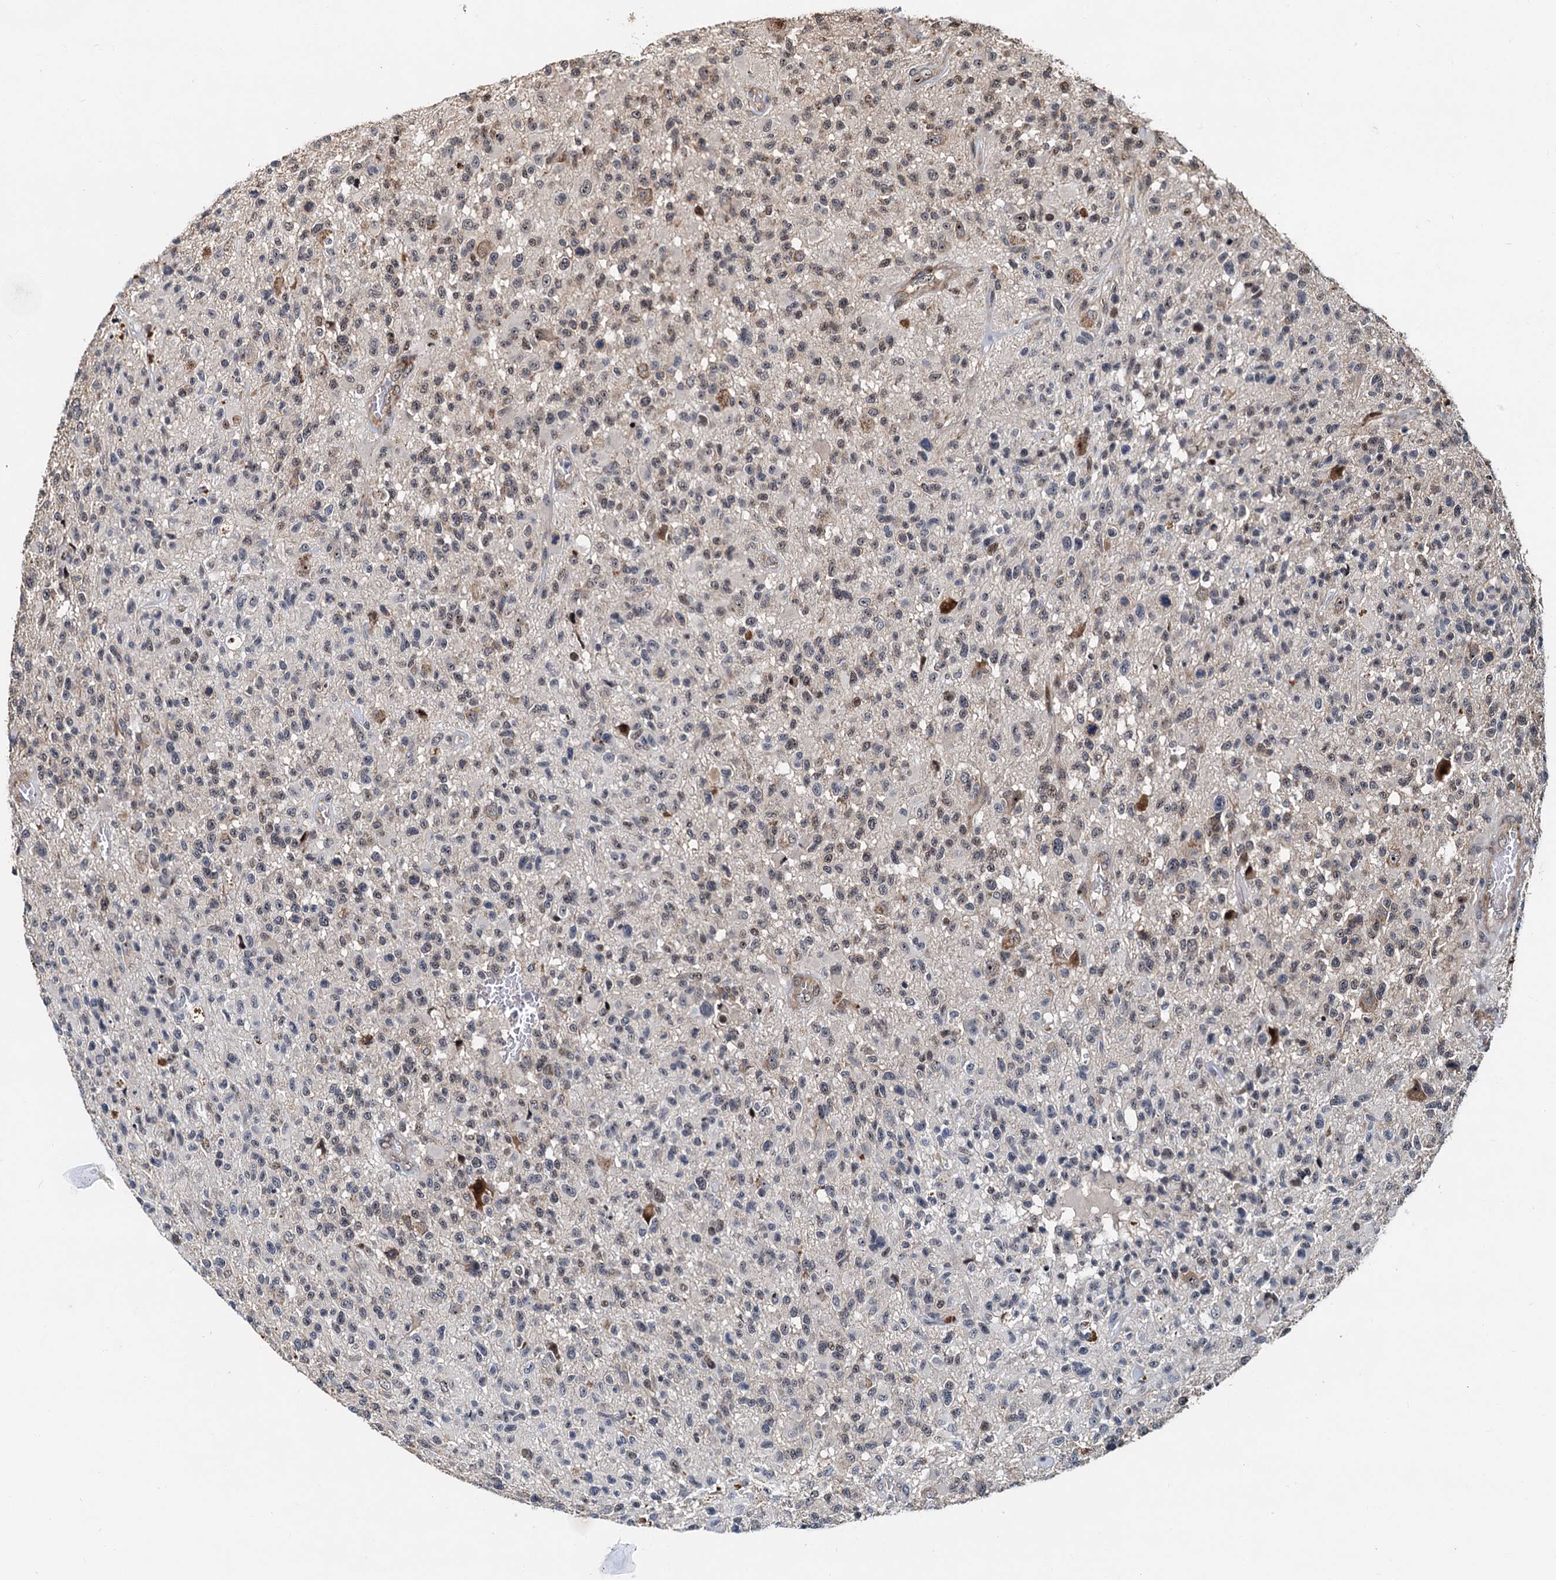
{"staining": {"intensity": "negative", "quantity": "none", "location": "none"}, "tissue": "glioma", "cell_type": "Tumor cells", "image_type": "cancer", "snomed": [{"axis": "morphology", "description": "Glioma, malignant, High grade"}, {"axis": "morphology", "description": "Glioblastoma, NOS"}, {"axis": "topography", "description": "Brain"}], "caption": "Tumor cells are negative for protein expression in human malignant glioma (high-grade).", "gene": "DNAJC21", "patient": {"sex": "male", "age": 60}}